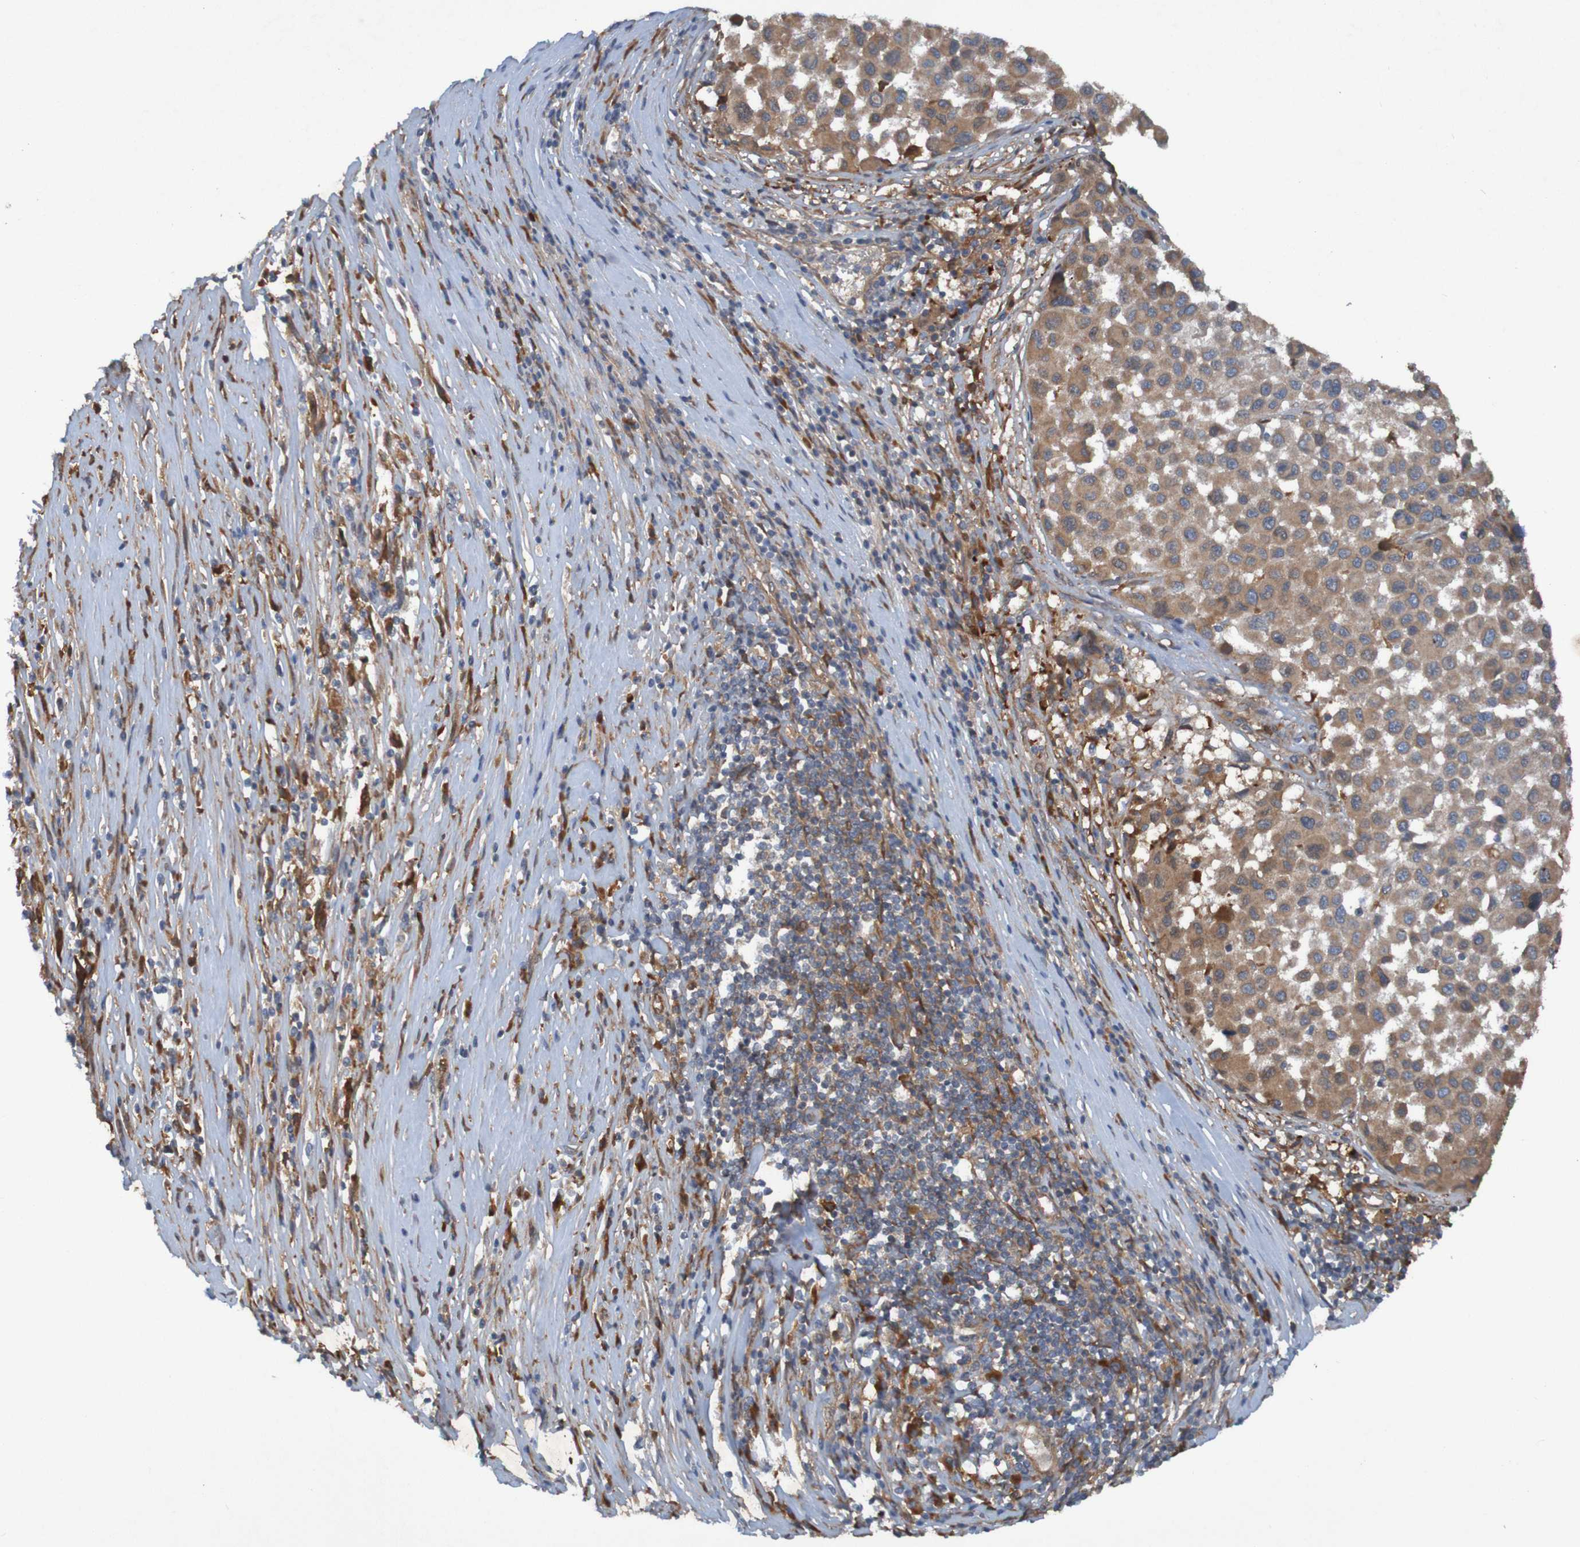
{"staining": {"intensity": "moderate", "quantity": ">75%", "location": "cytoplasmic/membranous"}, "tissue": "melanoma", "cell_type": "Tumor cells", "image_type": "cancer", "snomed": [{"axis": "morphology", "description": "Malignant melanoma, Metastatic site"}, {"axis": "topography", "description": "Lymph node"}], "caption": "Immunohistochemical staining of malignant melanoma (metastatic site) displays moderate cytoplasmic/membranous protein staining in approximately >75% of tumor cells. (Brightfield microscopy of DAB IHC at high magnification).", "gene": "DNAJC4", "patient": {"sex": "male", "age": 61}}